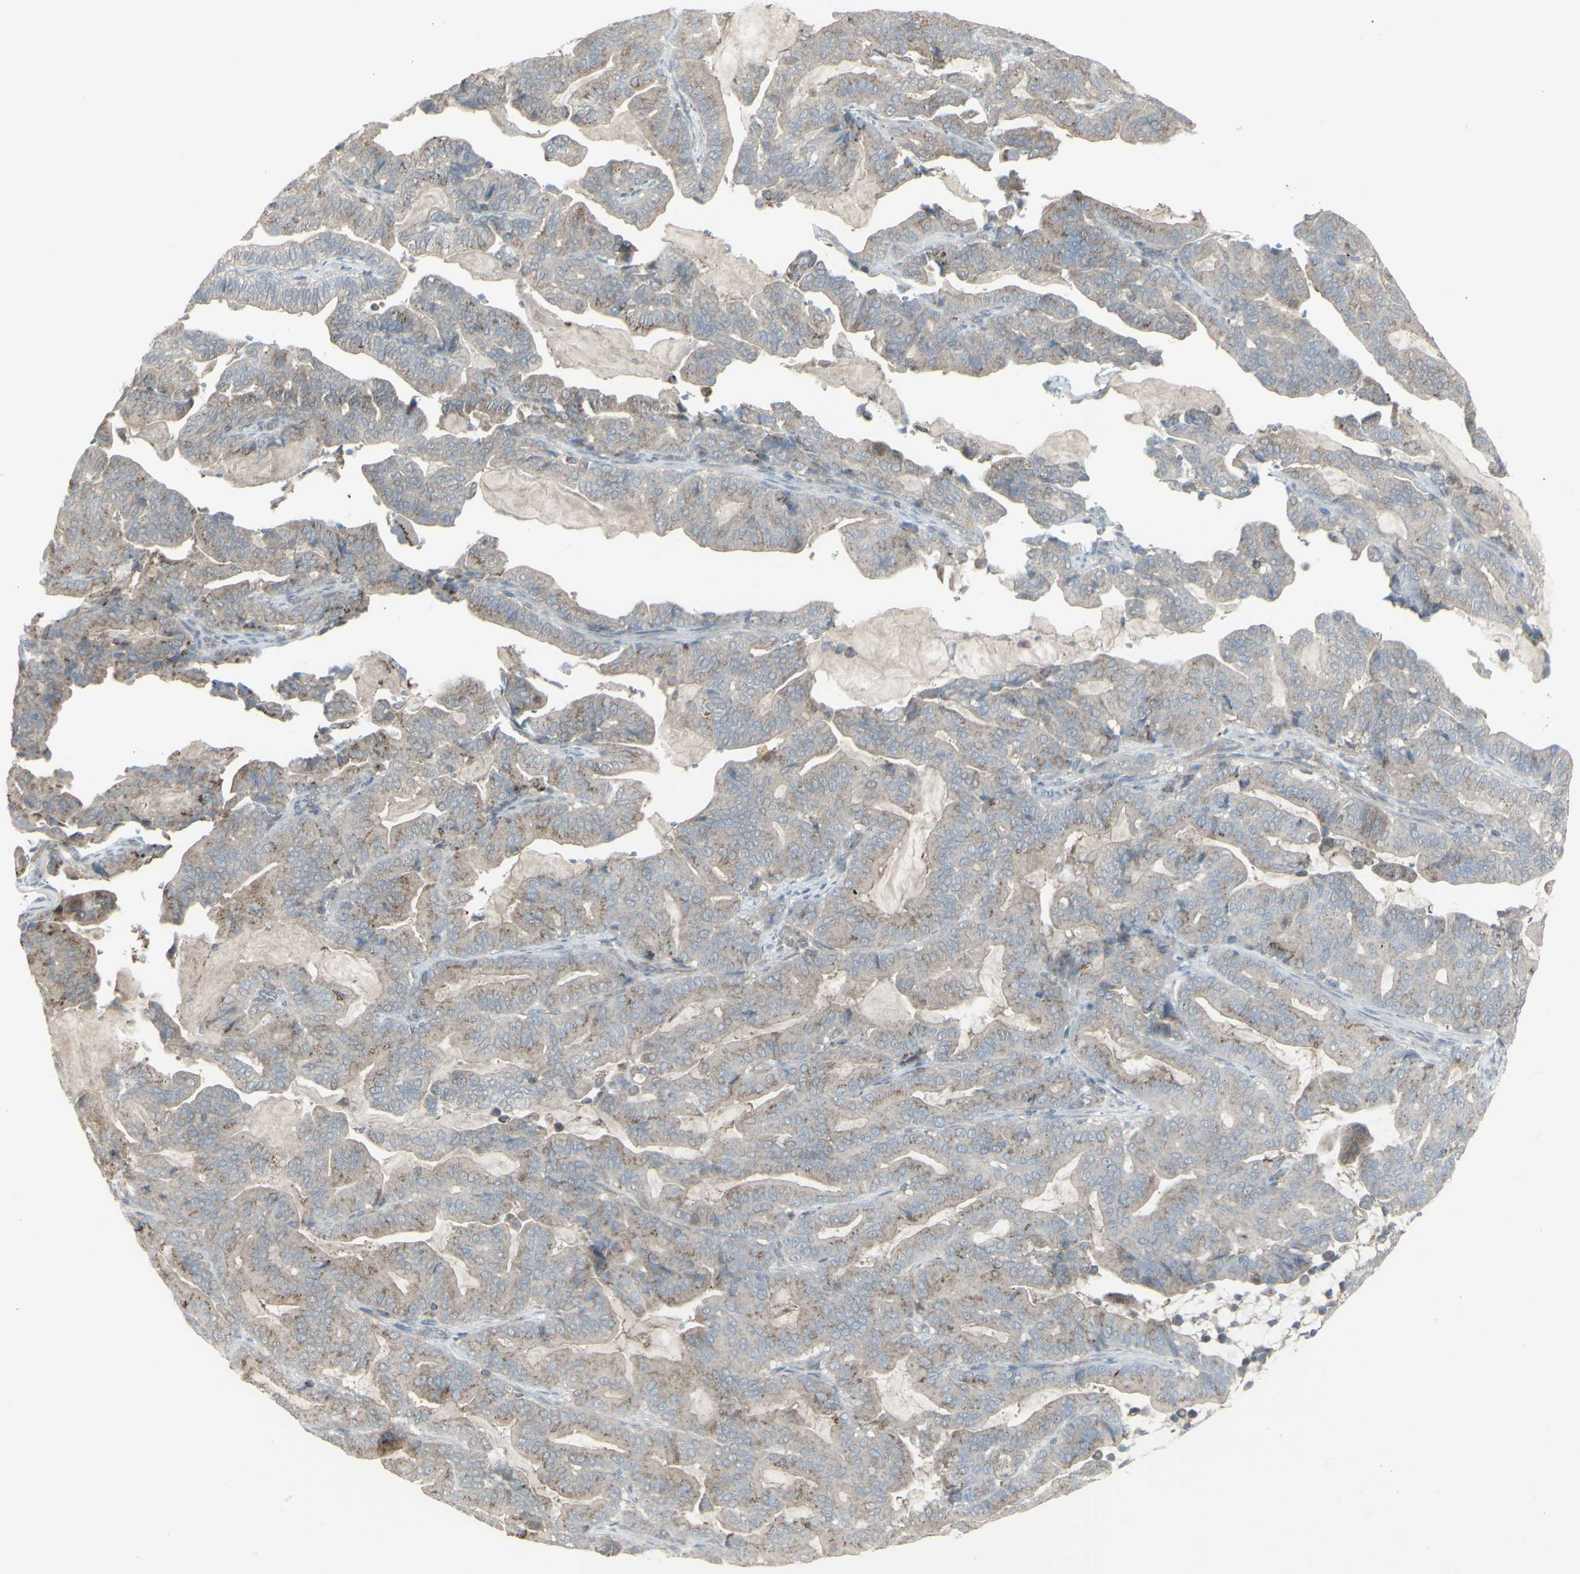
{"staining": {"intensity": "negative", "quantity": "none", "location": "none"}, "tissue": "pancreatic cancer", "cell_type": "Tumor cells", "image_type": "cancer", "snomed": [{"axis": "morphology", "description": "Adenocarcinoma, NOS"}, {"axis": "topography", "description": "Pancreas"}], "caption": "IHC histopathology image of human pancreatic adenocarcinoma stained for a protein (brown), which displays no expression in tumor cells.", "gene": "GALNT6", "patient": {"sex": "male", "age": 63}}